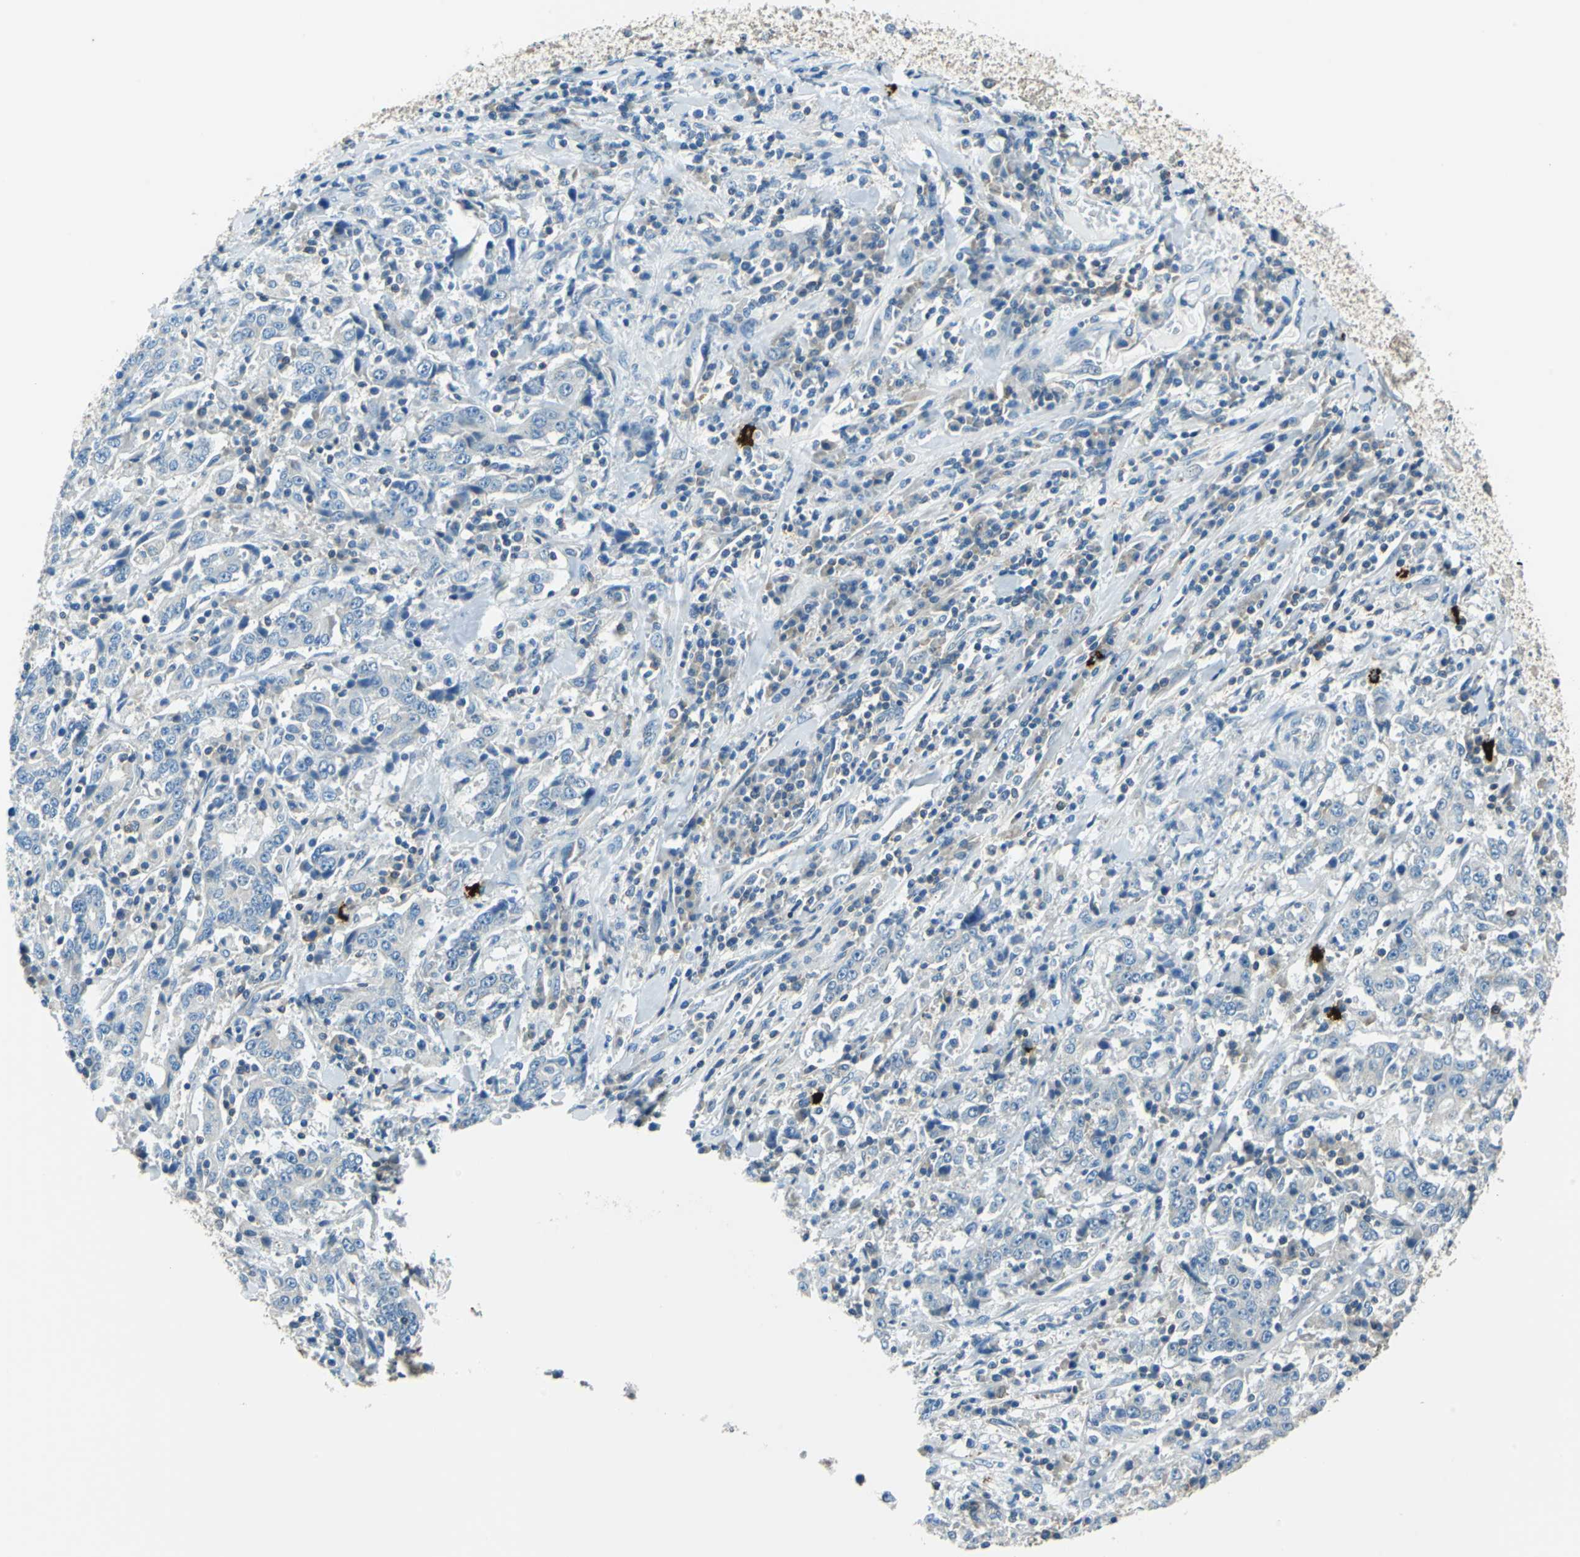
{"staining": {"intensity": "negative", "quantity": "none", "location": "none"}, "tissue": "stomach cancer", "cell_type": "Tumor cells", "image_type": "cancer", "snomed": [{"axis": "morphology", "description": "Normal tissue, NOS"}, {"axis": "morphology", "description": "Adenocarcinoma, NOS"}, {"axis": "topography", "description": "Stomach, upper"}, {"axis": "topography", "description": "Stomach"}], "caption": "Immunohistochemical staining of stomach adenocarcinoma demonstrates no significant staining in tumor cells.", "gene": "CPA3", "patient": {"sex": "male", "age": 59}}